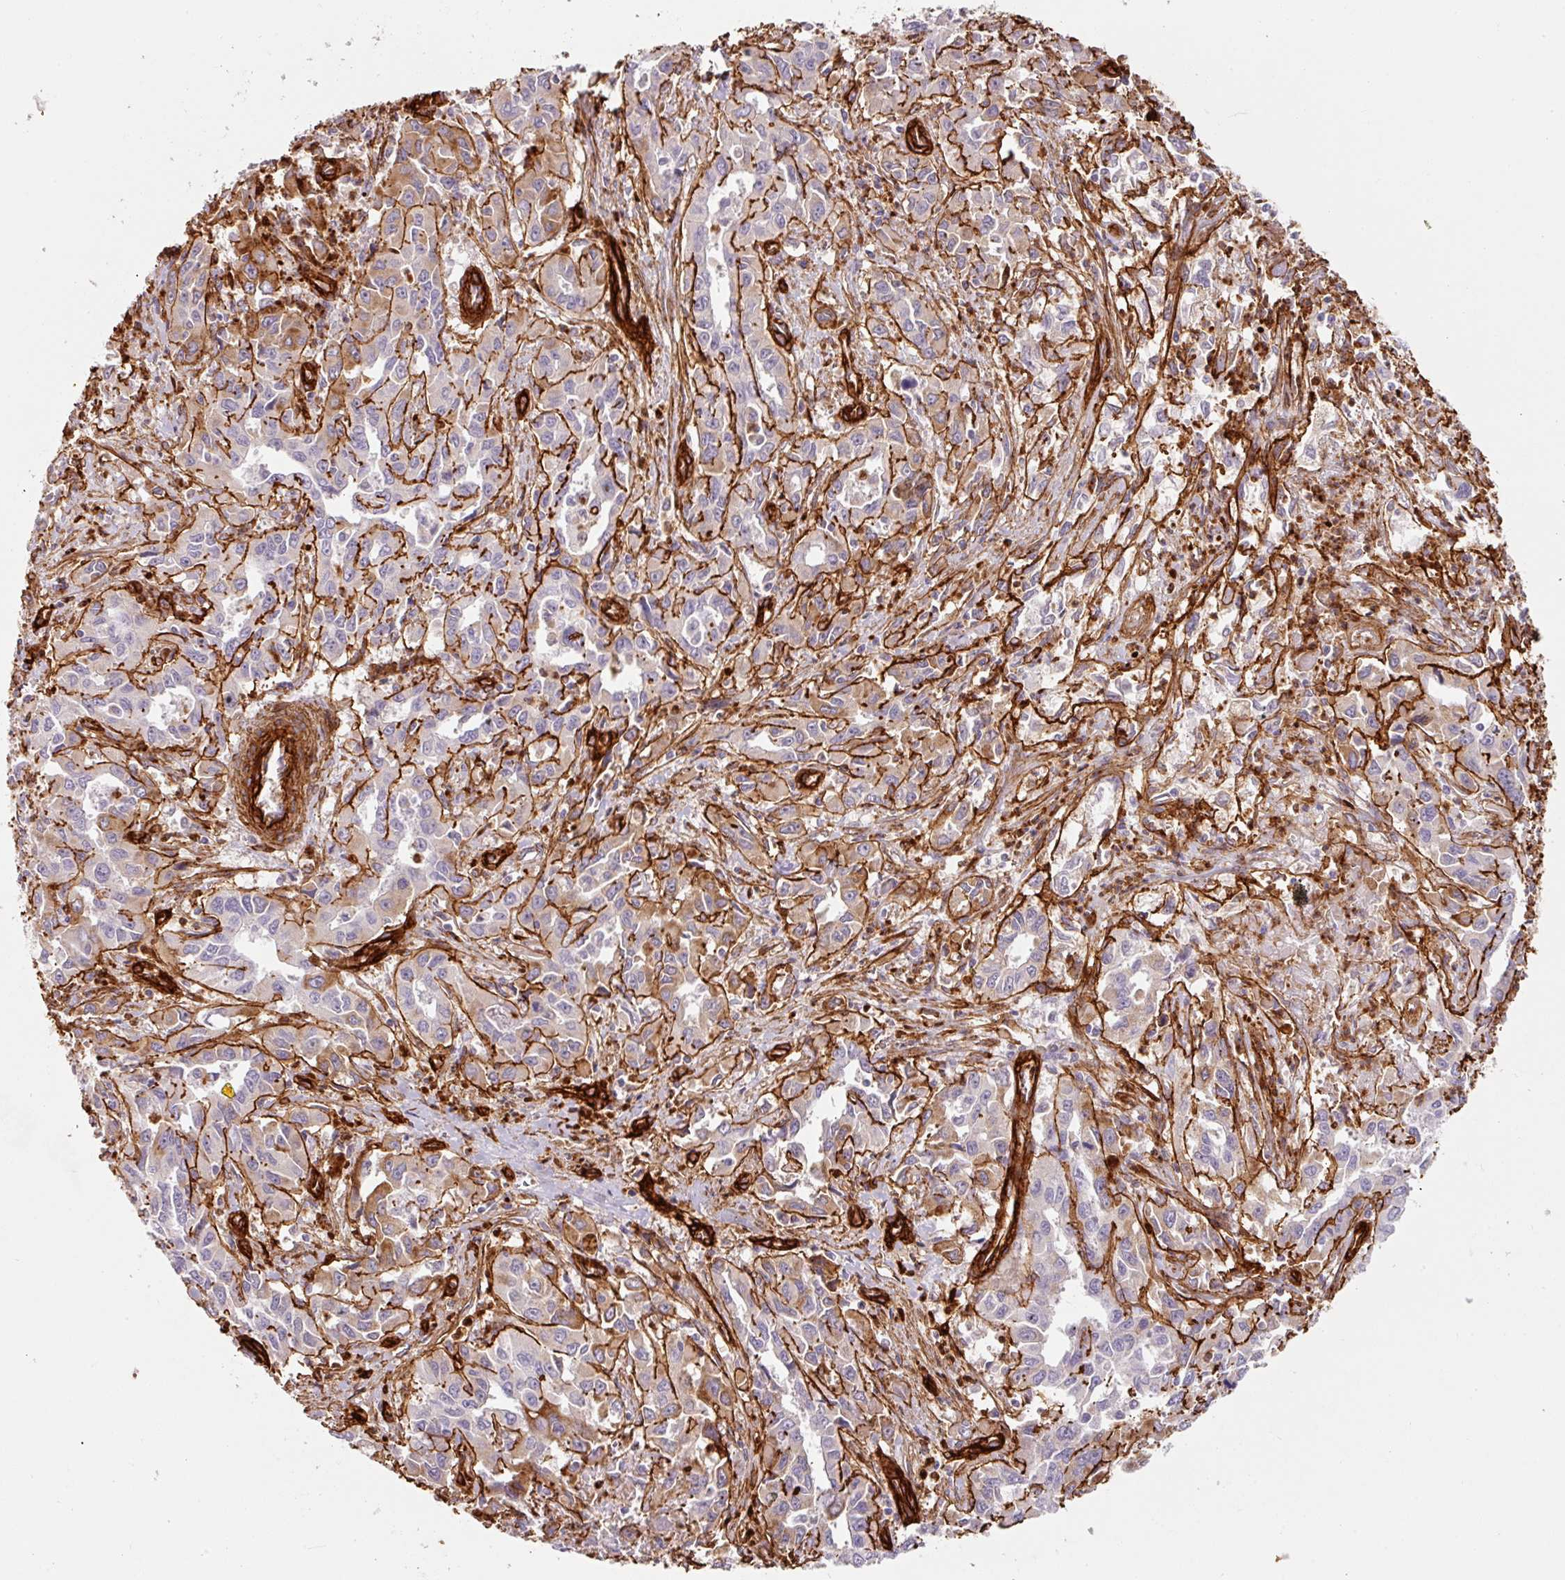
{"staining": {"intensity": "moderate", "quantity": "<25%", "location": "cytoplasmic/membranous"}, "tissue": "liver cancer", "cell_type": "Tumor cells", "image_type": "cancer", "snomed": [{"axis": "morphology", "description": "Carcinoma, Hepatocellular, NOS"}, {"axis": "topography", "description": "Liver"}], "caption": "Immunohistochemical staining of human liver hepatocellular carcinoma demonstrates low levels of moderate cytoplasmic/membranous positivity in approximately <25% of tumor cells.", "gene": "LOXL4", "patient": {"sex": "male", "age": 63}}